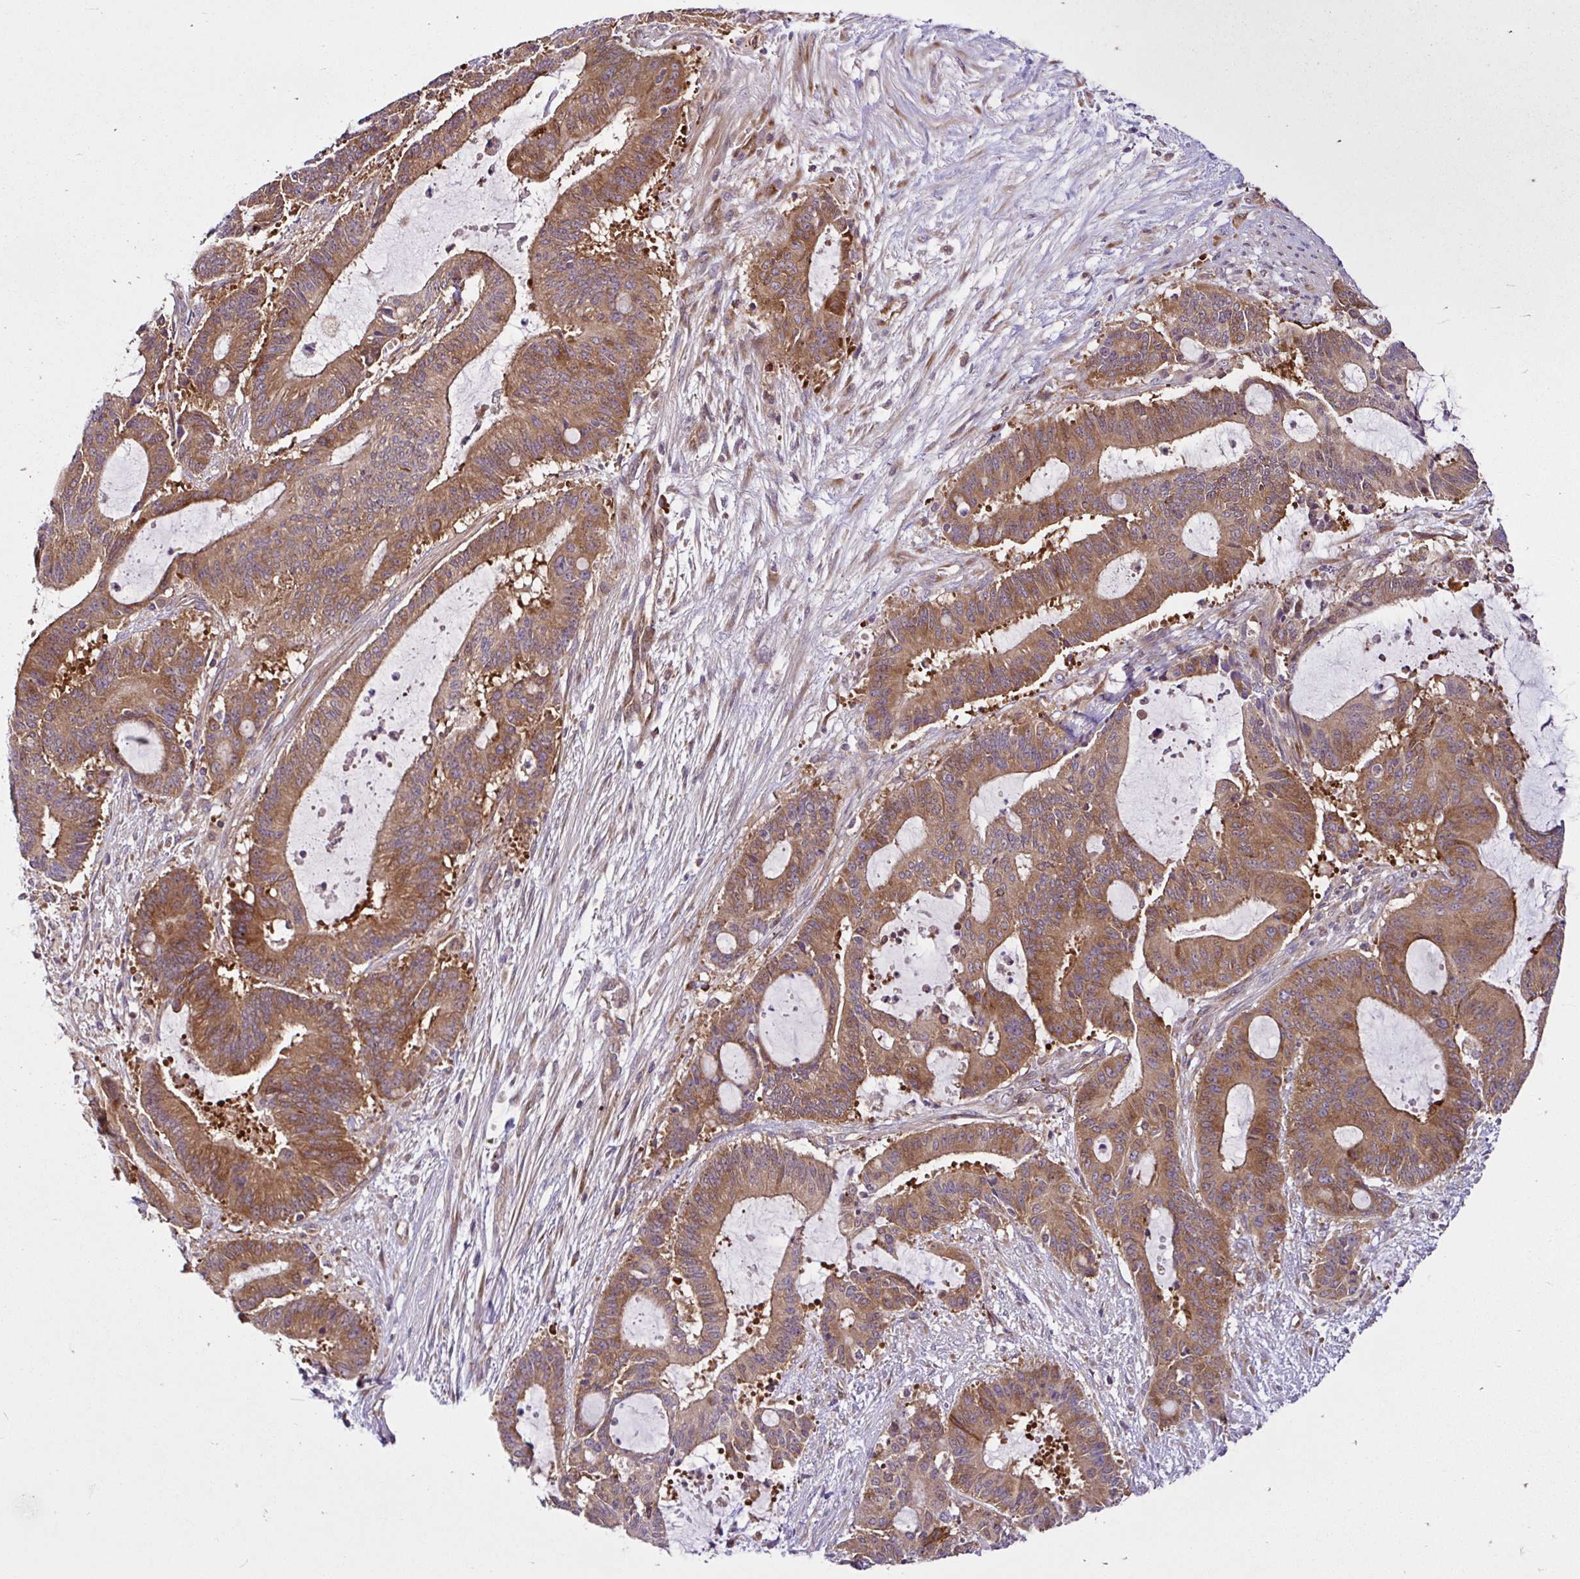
{"staining": {"intensity": "moderate", "quantity": ">75%", "location": "cytoplasmic/membranous"}, "tissue": "liver cancer", "cell_type": "Tumor cells", "image_type": "cancer", "snomed": [{"axis": "morphology", "description": "Normal tissue, NOS"}, {"axis": "morphology", "description": "Cholangiocarcinoma"}, {"axis": "topography", "description": "Liver"}, {"axis": "topography", "description": "Peripheral nerve tissue"}], "caption": "About >75% of tumor cells in cholangiocarcinoma (liver) show moderate cytoplasmic/membranous protein staining as visualized by brown immunohistochemical staining.", "gene": "NTPCR", "patient": {"sex": "female", "age": 73}}